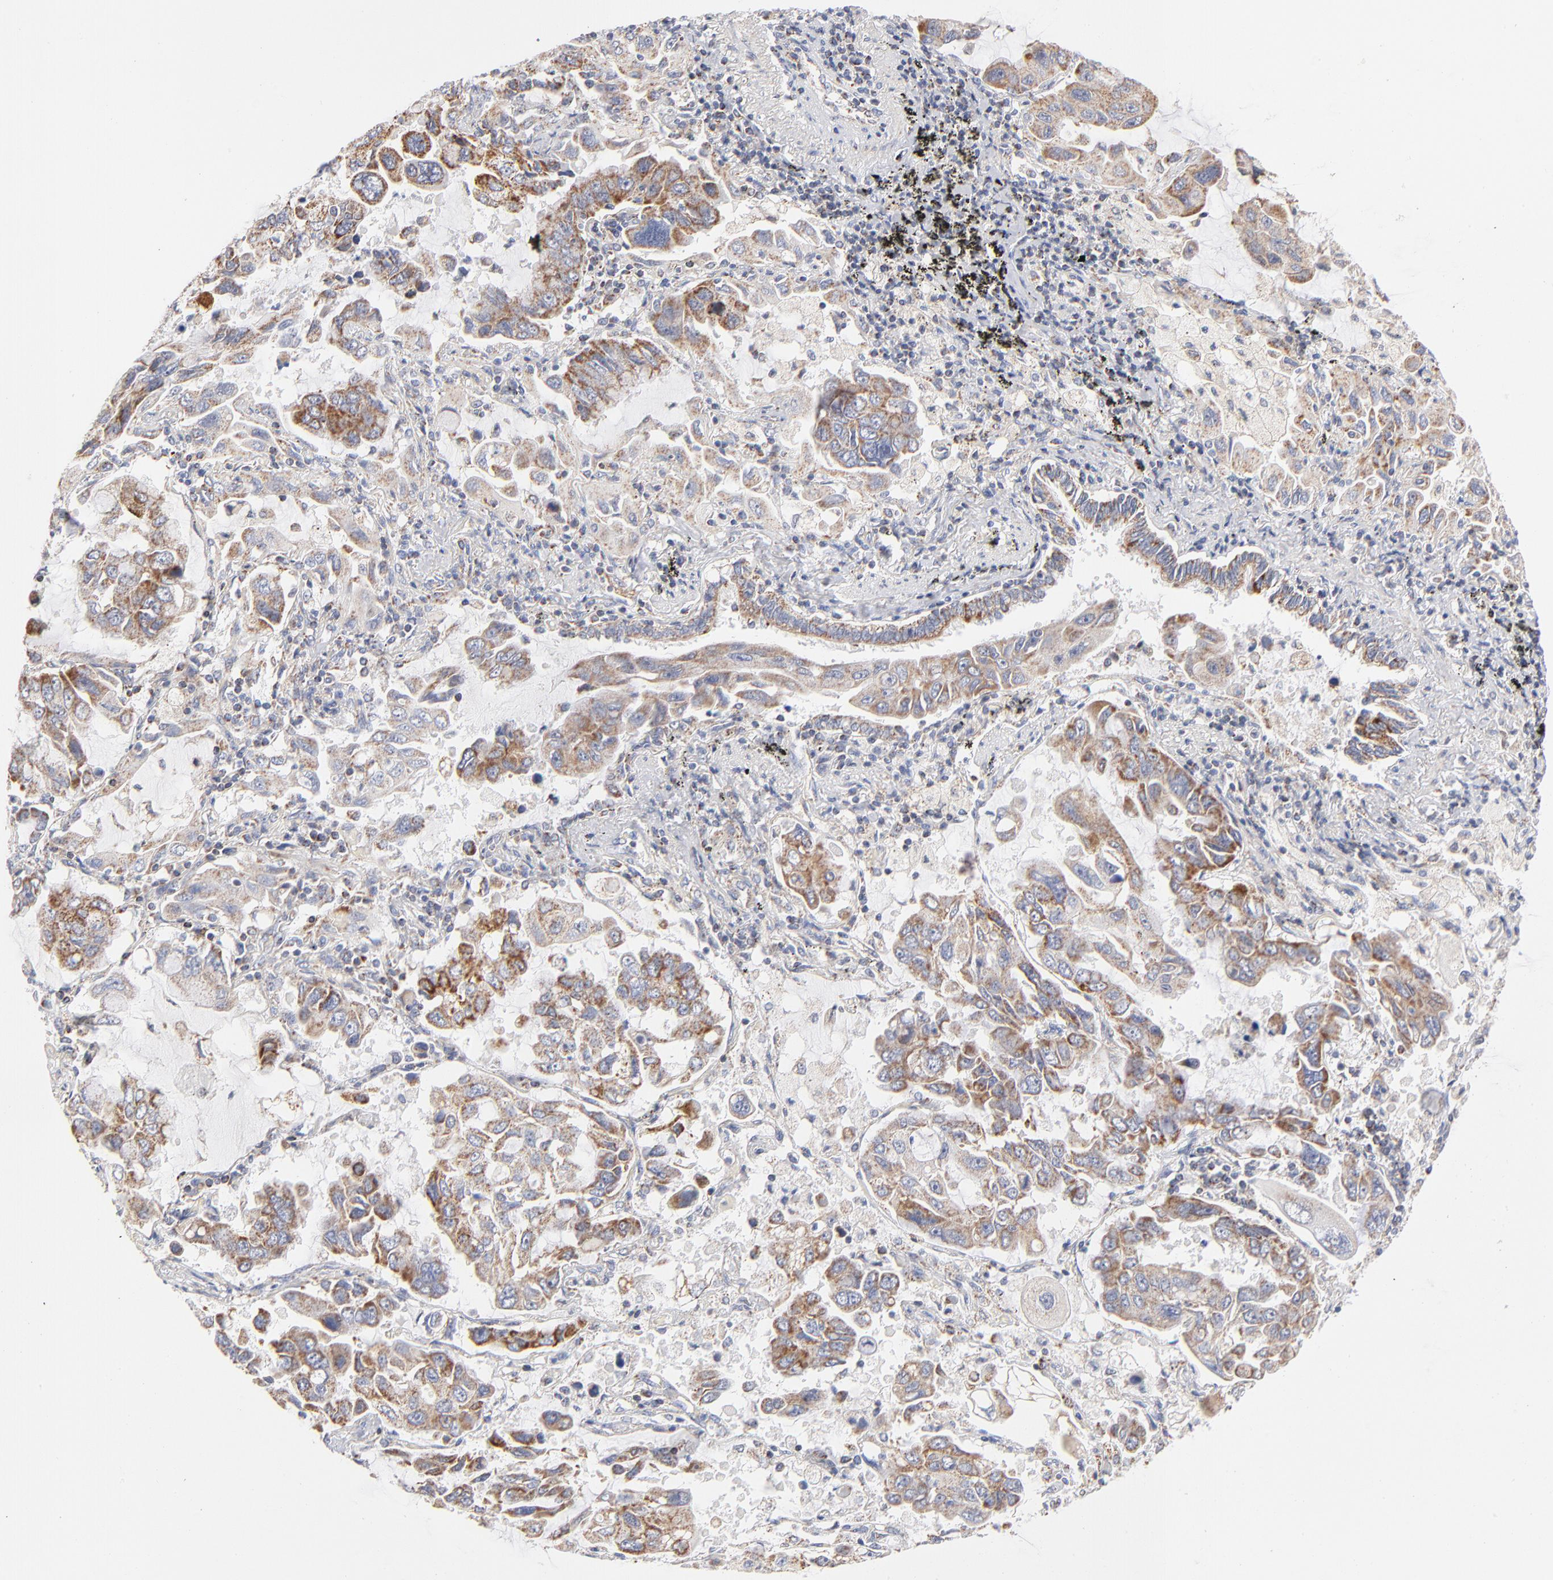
{"staining": {"intensity": "moderate", "quantity": ">75%", "location": "cytoplasmic/membranous"}, "tissue": "lung cancer", "cell_type": "Tumor cells", "image_type": "cancer", "snomed": [{"axis": "morphology", "description": "Adenocarcinoma, NOS"}, {"axis": "topography", "description": "Lung"}], "caption": "This micrograph displays IHC staining of human adenocarcinoma (lung), with medium moderate cytoplasmic/membranous staining in about >75% of tumor cells.", "gene": "MRPL58", "patient": {"sex": "male", "age": 64}}